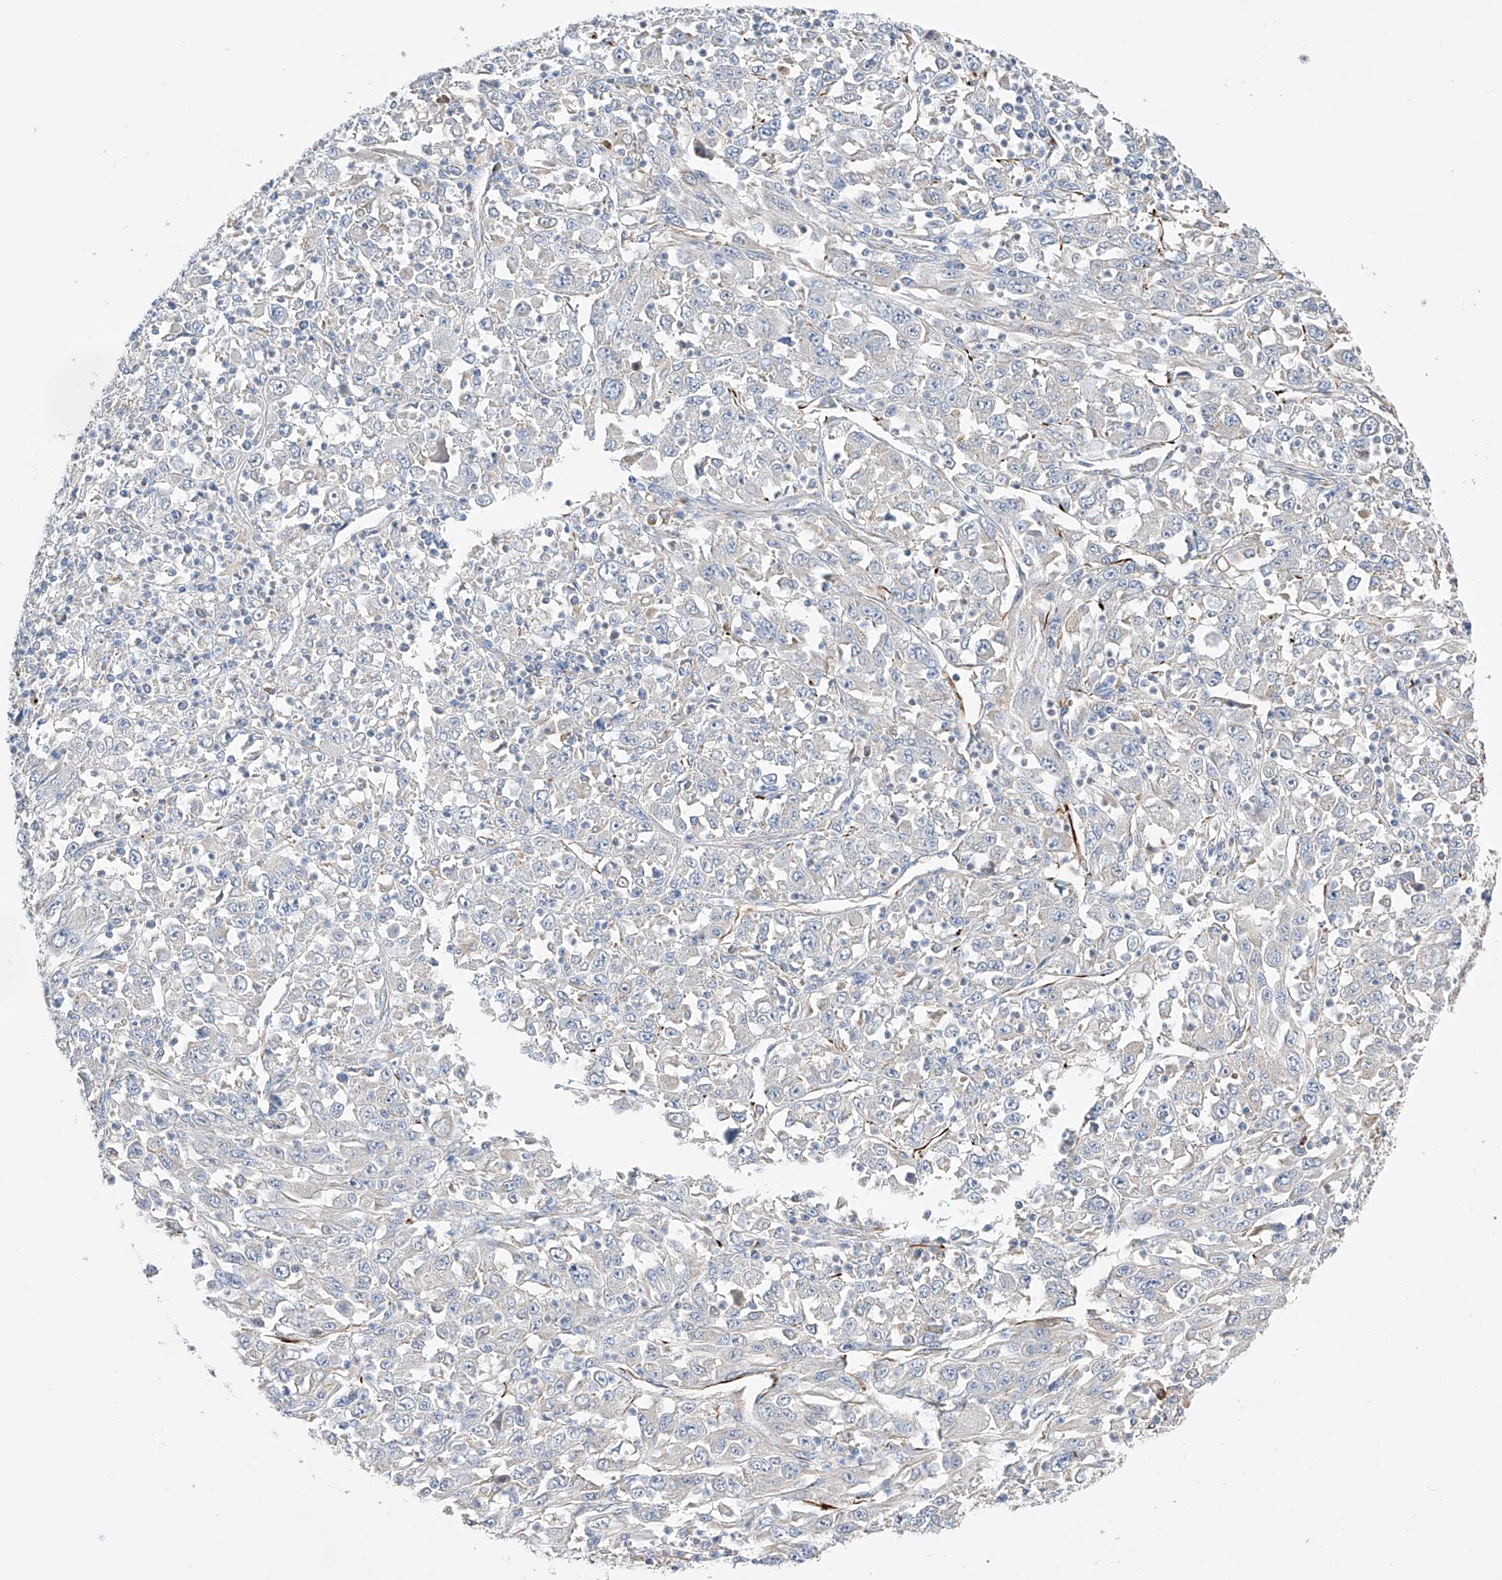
{"staining": {"intensity": "negative", "quantity": "none", "location": "none"}, "tissue": "melanoma", "cell_type": "Tumor cells", "image_type": "cancer", "snomed": [{"axis": "morphology", "description": "Malignant melanoma, Metastatic site"}, {"axis": "topography", "description": "Skin"}], "caption": "A photomicrograph of melanoma stained for a protein exhibits no brown staining in tumor cells. The staining is performed using DAB (3,3'-diaminobenzidine) brown chromogen with nuclei counter-stained in using hematoxylin.", "gene": "NFATC4", "patient": {"sex": "female", "age": 56}}